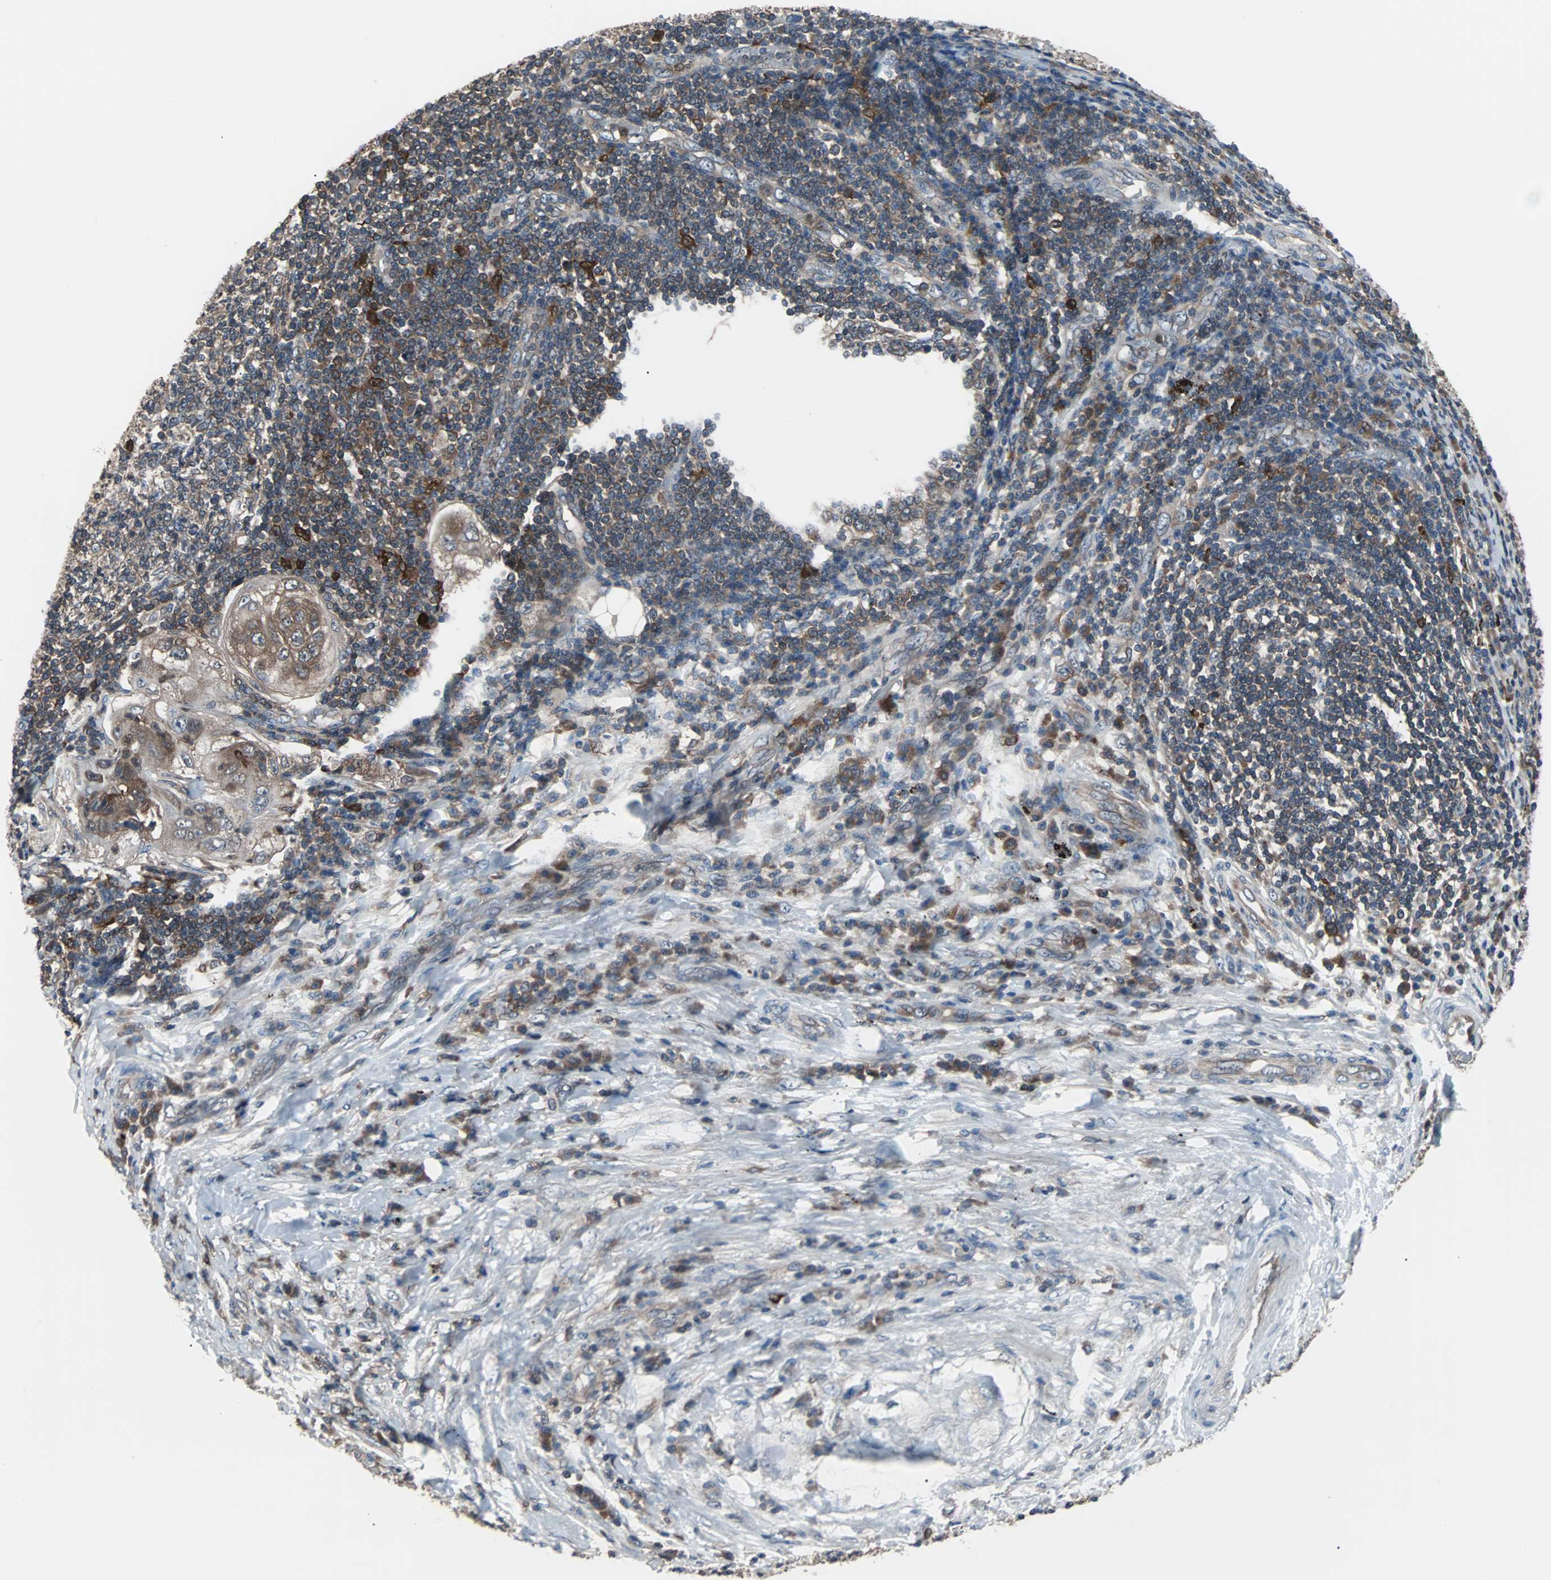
{"staining": {"intensity": "moderate", "quantity": ">75%", "location": "cytoplasmic/membranous"}, "tissue": "lung cancer", "cell_type": "Tumor cells", "image_type": "cancer", "snomed": [{"axis": "morphology", "description": "Inflammation, NOS"}, {"axis": "morphology", "description": "Squamous cell carcinoma, NOS"}, {"axis": "topography", "description": "Lymph node"}, {"axis": "topography", "description": "Soft tissue"}, {"axis": "topography", "description": "Lung"}], "caption": "DAB (3,3'-diaminobenzidine) immunohistochemical staining of lung cancer demonstrates moderate cytoplasmic/membranous protein expression in approximately >75% of tumor cells.", "gene": "PAK1", "patient": {"sex": "male", "age": 66}}